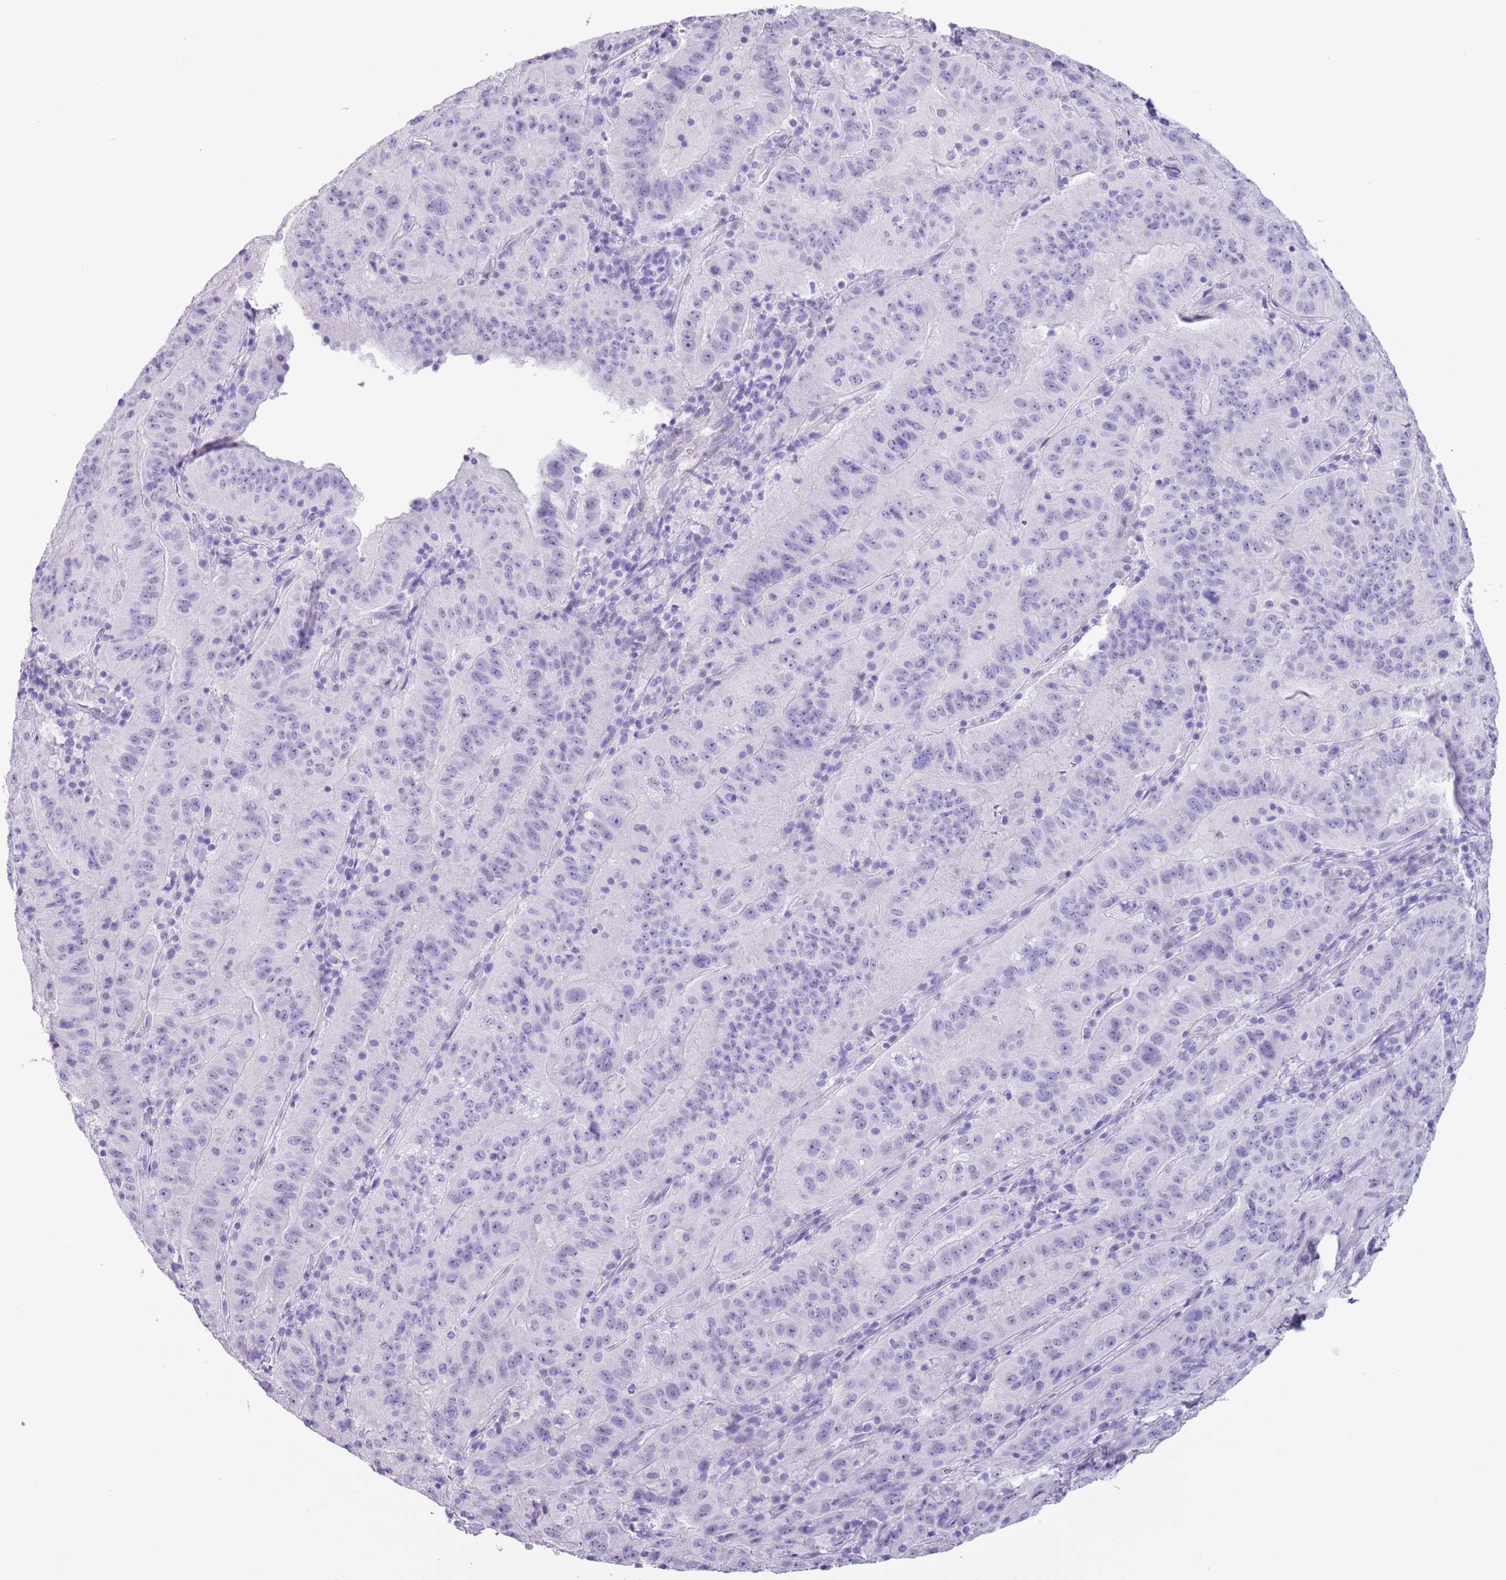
{"staining": {"intensity": "negative", "quantity": "none", "location": "none"}, "tissue": "pancreatic cancer", "cell_type": "Tumor cells", "image_type": "cancer", "snomed": [{"axis": "morphology", "description": "Adenocarcinoma, NOS"}, {"axis": "topography", "description": "Pancreas"}], "caption": "Human pancreatic adenocarcinoma stained for a protein using IHC reveals no expression in tumor cells.", "gene": "SLC7A14", "patient": {"sex": "male", "age": 63}}